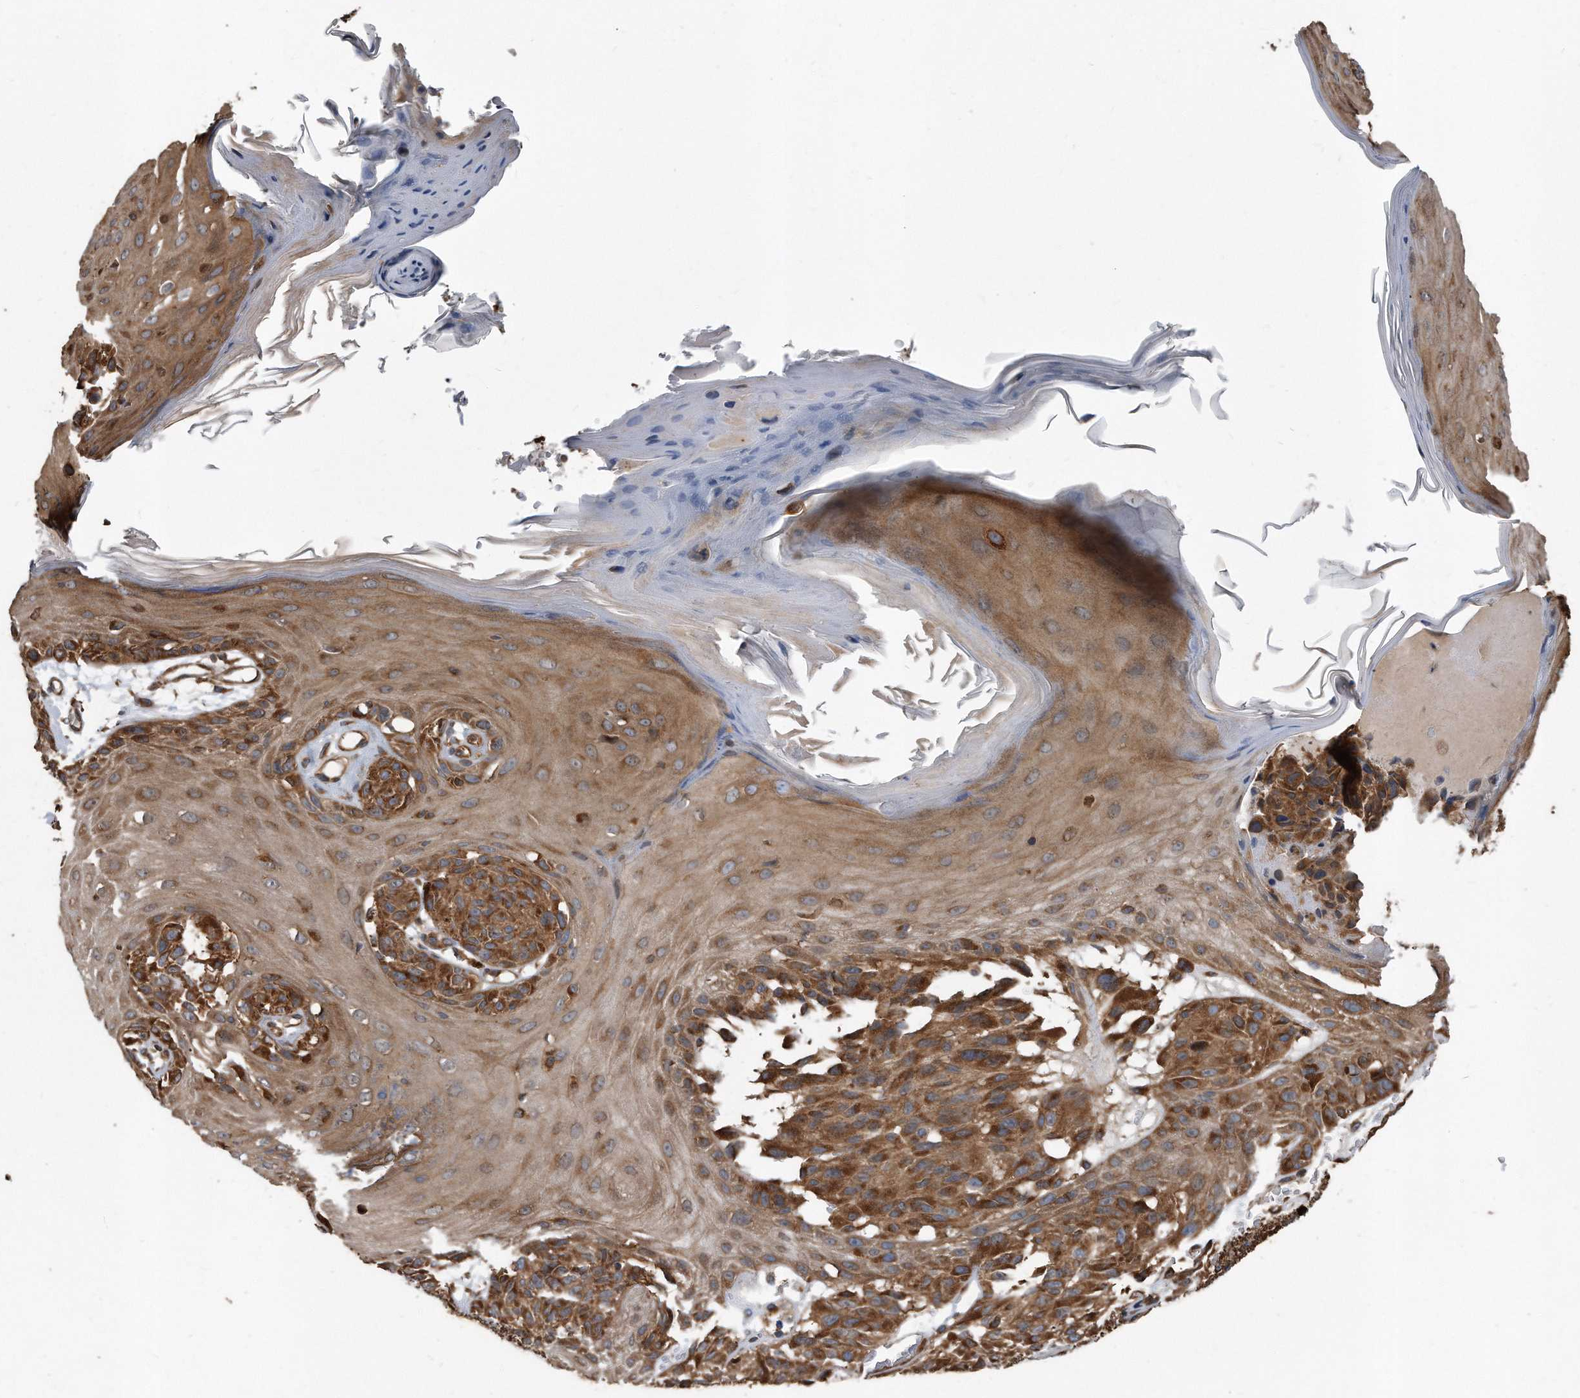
{"staining": {"intensity": "moderate", "quantity": ">75%", "location": "cytoplasmic/membranous"}, "tissue": "melanoma", "cell_type": "Tumor cells", "image_type": "cancer", "snomed": [{"axis": "morphology", "description": "Malignant melanoma, NOS"}, {"axis": "topography", "description": "Skin"}], "caption": "The histopathology image shows staining of melanoma, revealing moderate cytoplasmic/membranous protein expression (brown color) within tumor cells.", "gene": "FAM136A", "patient": {"sex": "male", "age": 83}}